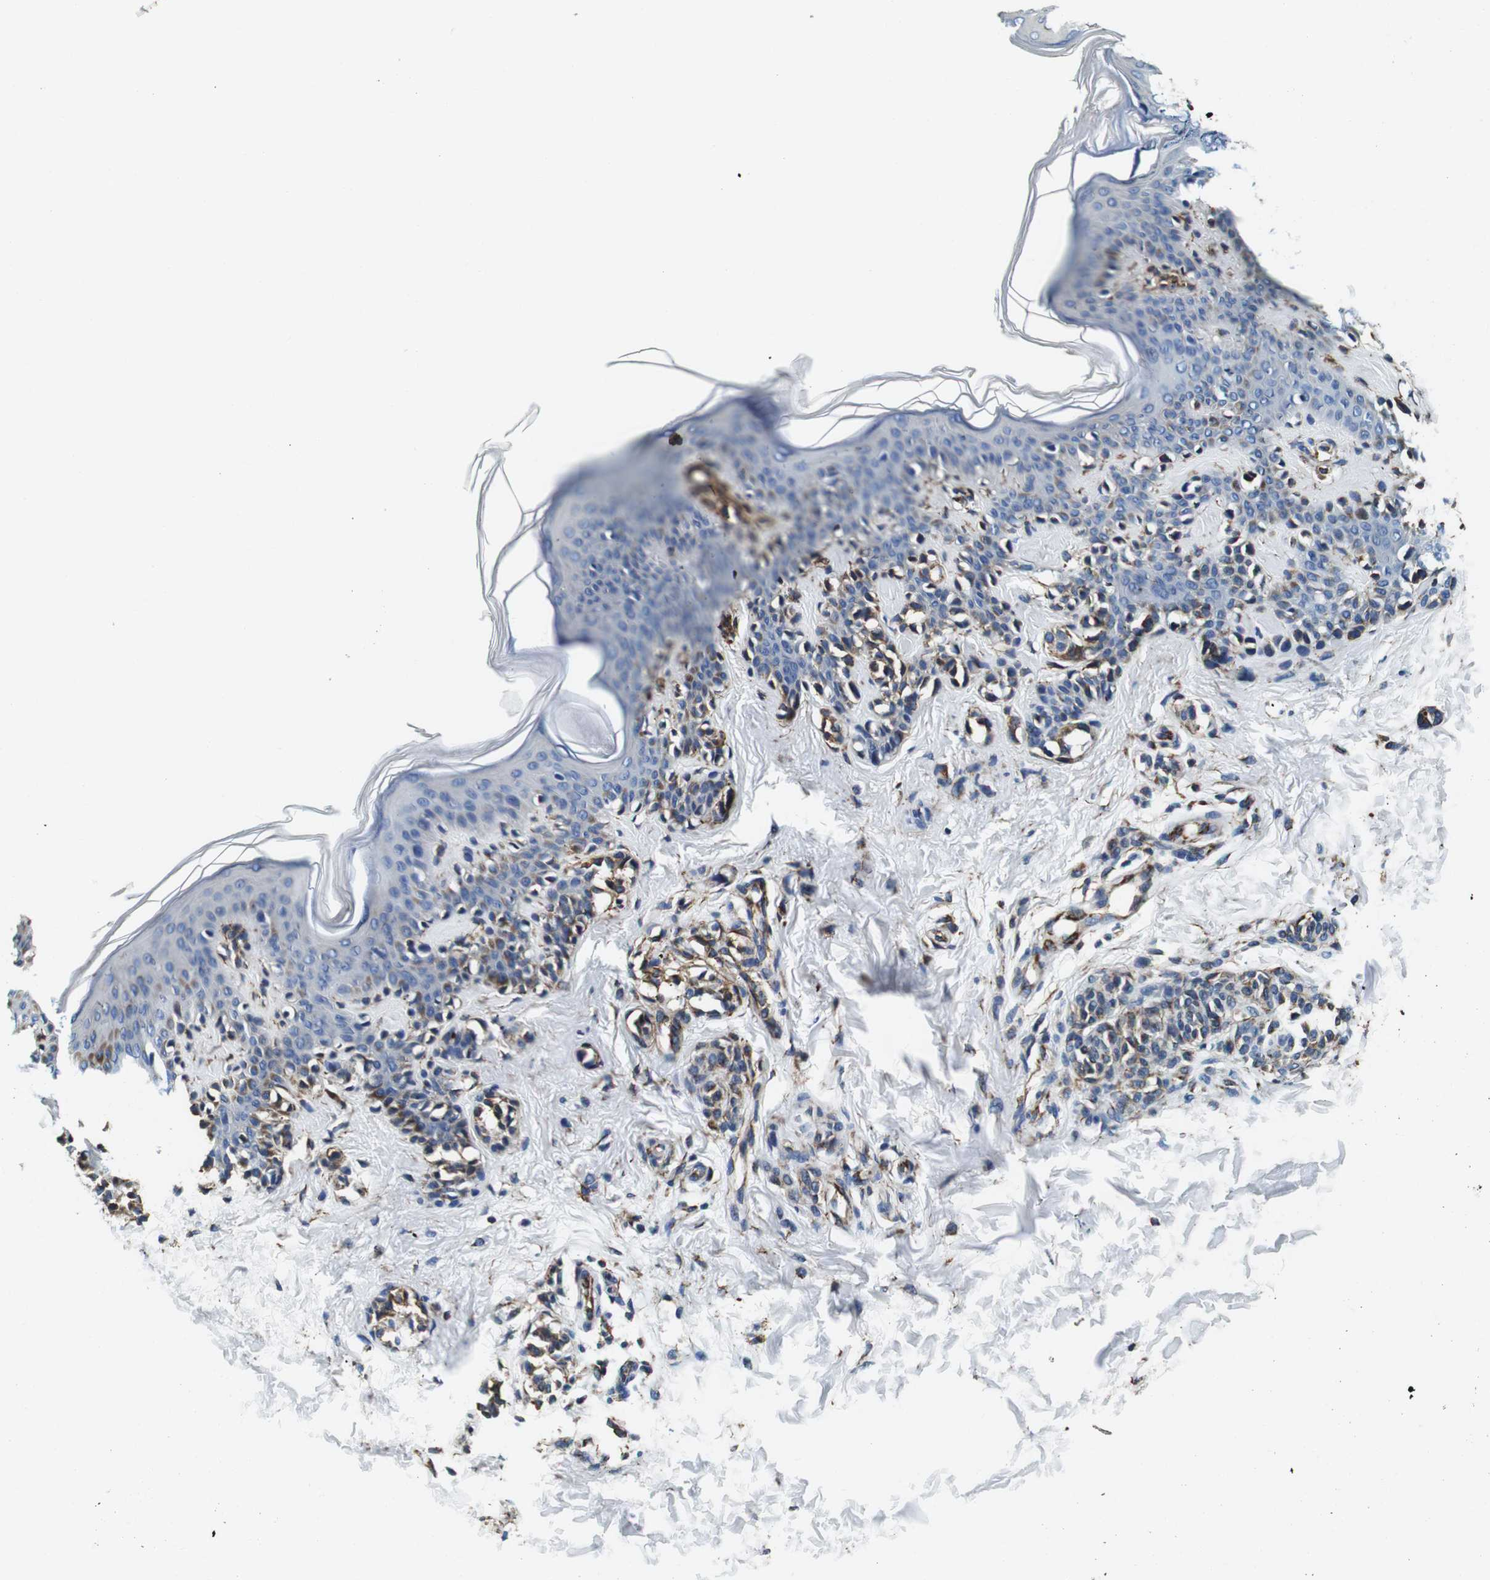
{"staining": {"intensity": "moderate", "quantity": ">75%", "location": "cytoplasmic/membranous"}, "tissue": "skin", "cell_type": "Fibroblasts", "image_type": "normal", "snomed": [{"axis": "morphology", "description": "Normal tissue, NOS"}, {"axis": "topography", "description": "Skin"}], "caption": "Fibroblasts display medium levels of moderate cytoplasmic/membranous positivity in about >75% of cells in benign skin. Using DAB (brown) and hematoxylin (blue) stains, captured at high magnification using brightfield microscopy.", "gene": "GJE1", "patient": {"sex": "male", "age": 16}}